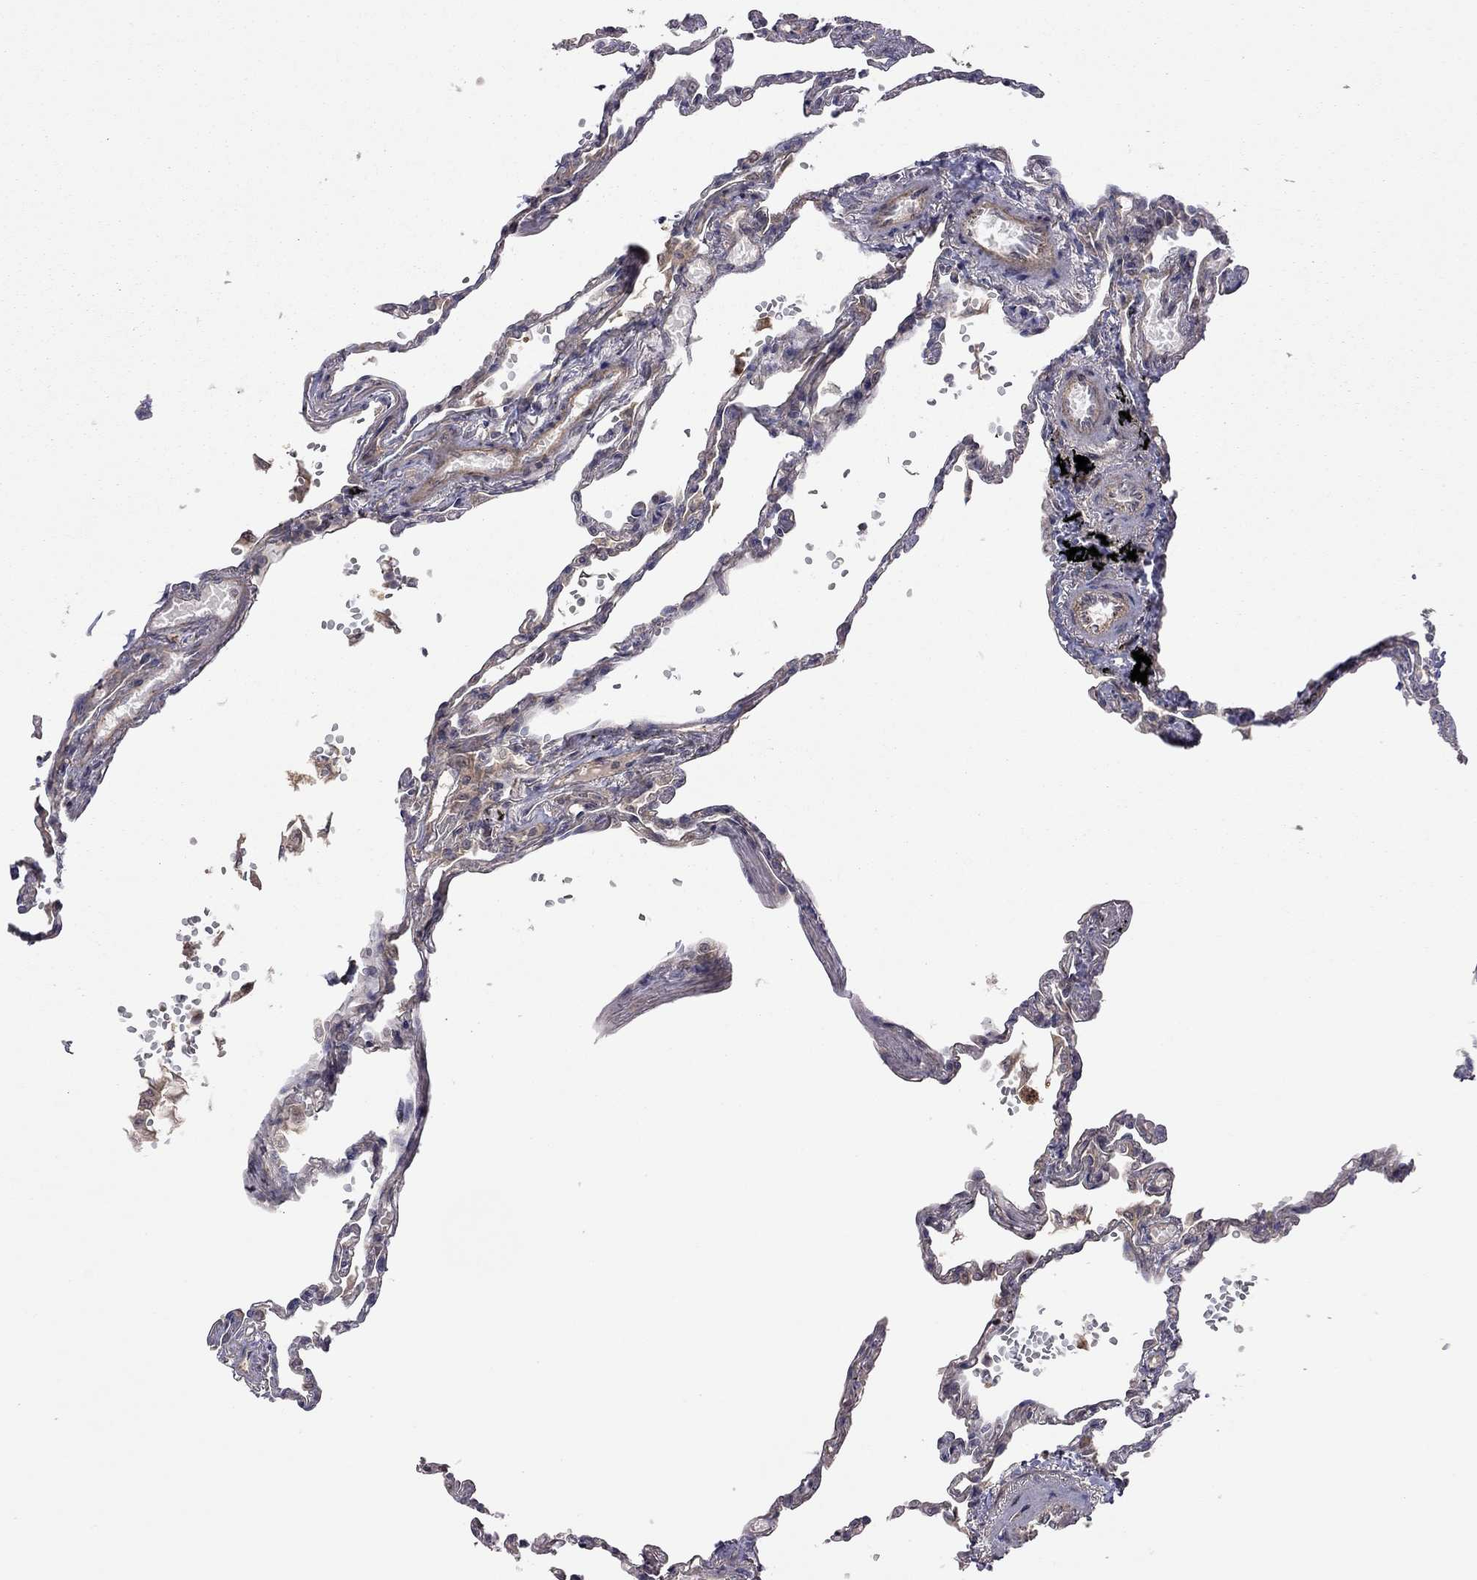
{"staining": {"intensity": "weak", "quantity": "25%-75%", "location": "cytoplasmic/membranous"}, "tissue": "lung", "cell_type": "Alveolar cells", "image_type": "normal", "snomed": [{"axis": "morphology", "description": "Normal tissue, NOS"}, {"axis": "topography", "description": "Lung"}], "caption": "Immunohistochemistry micrograph of benign lung: lung stained using IHC reveals low levels of weak protein expression localized specifically in the cytoplasmic/membranous of alveolar cells, appearing as a cytoplasmic/membranous brown color.", "gene": "EXOC3L2", "patient": {"sex": "male", "age": 78}}